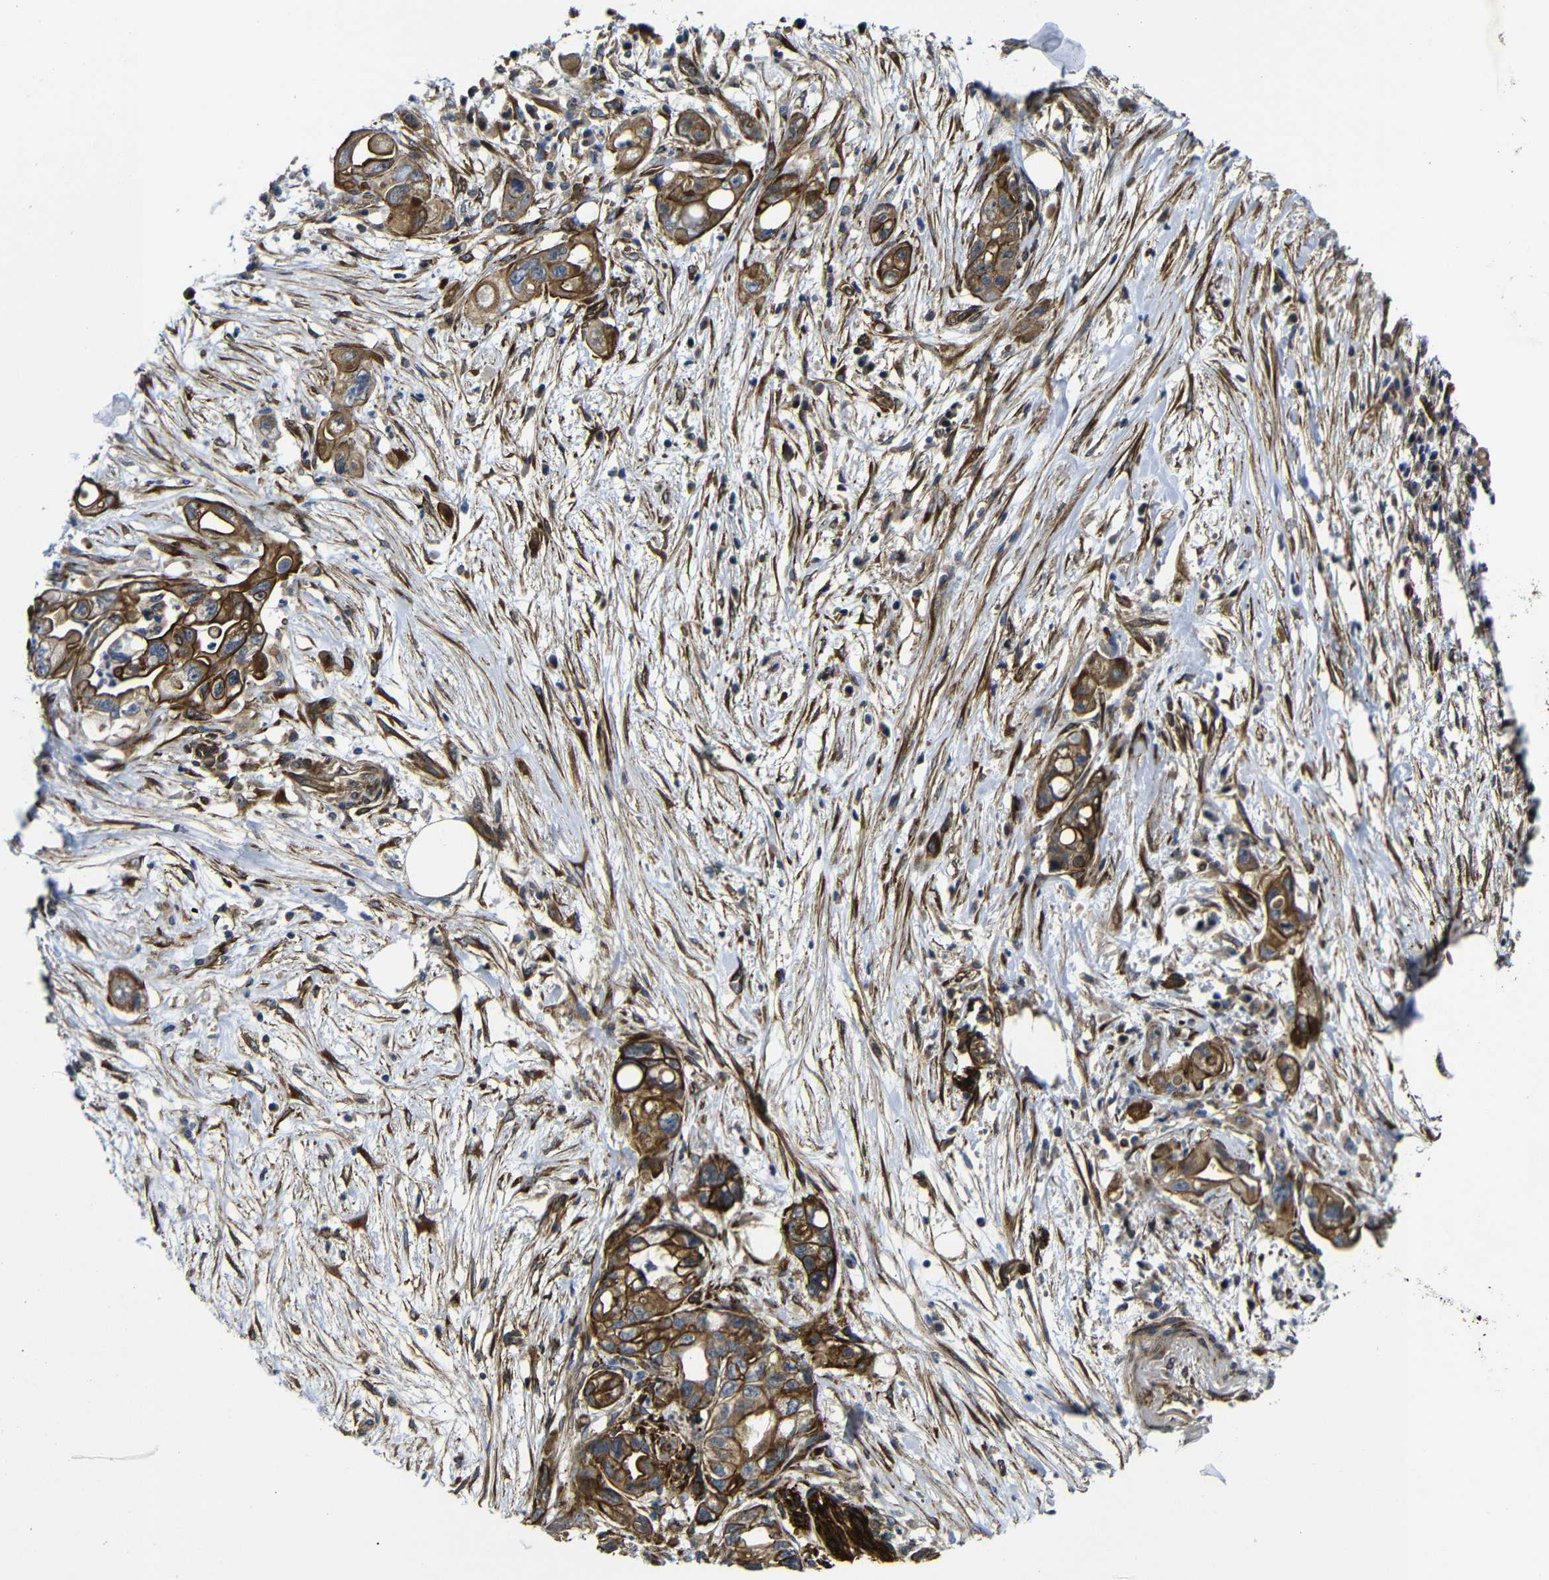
{"staining": {"intensity": "strong", "quantity": ">75%", "location": "cytoplasmic/membranous"}, "tissue": "pancreatic cancer", "cell_type": "Tumor cells", "image_type": "cancer", "snomed": [{"axis": "morphology", "description": "Normal tissue, NOS"}, {"axis": "topography", "description": "Pancreas"}], "caption": "Pancreatic cancer was stained to show a protein in brown. There is high levels of strong cytoplasmic/membranous staining in about >75% of tumor cells.", "gene": "PARP14", "patient": {"sex": "male", "age": 42}}